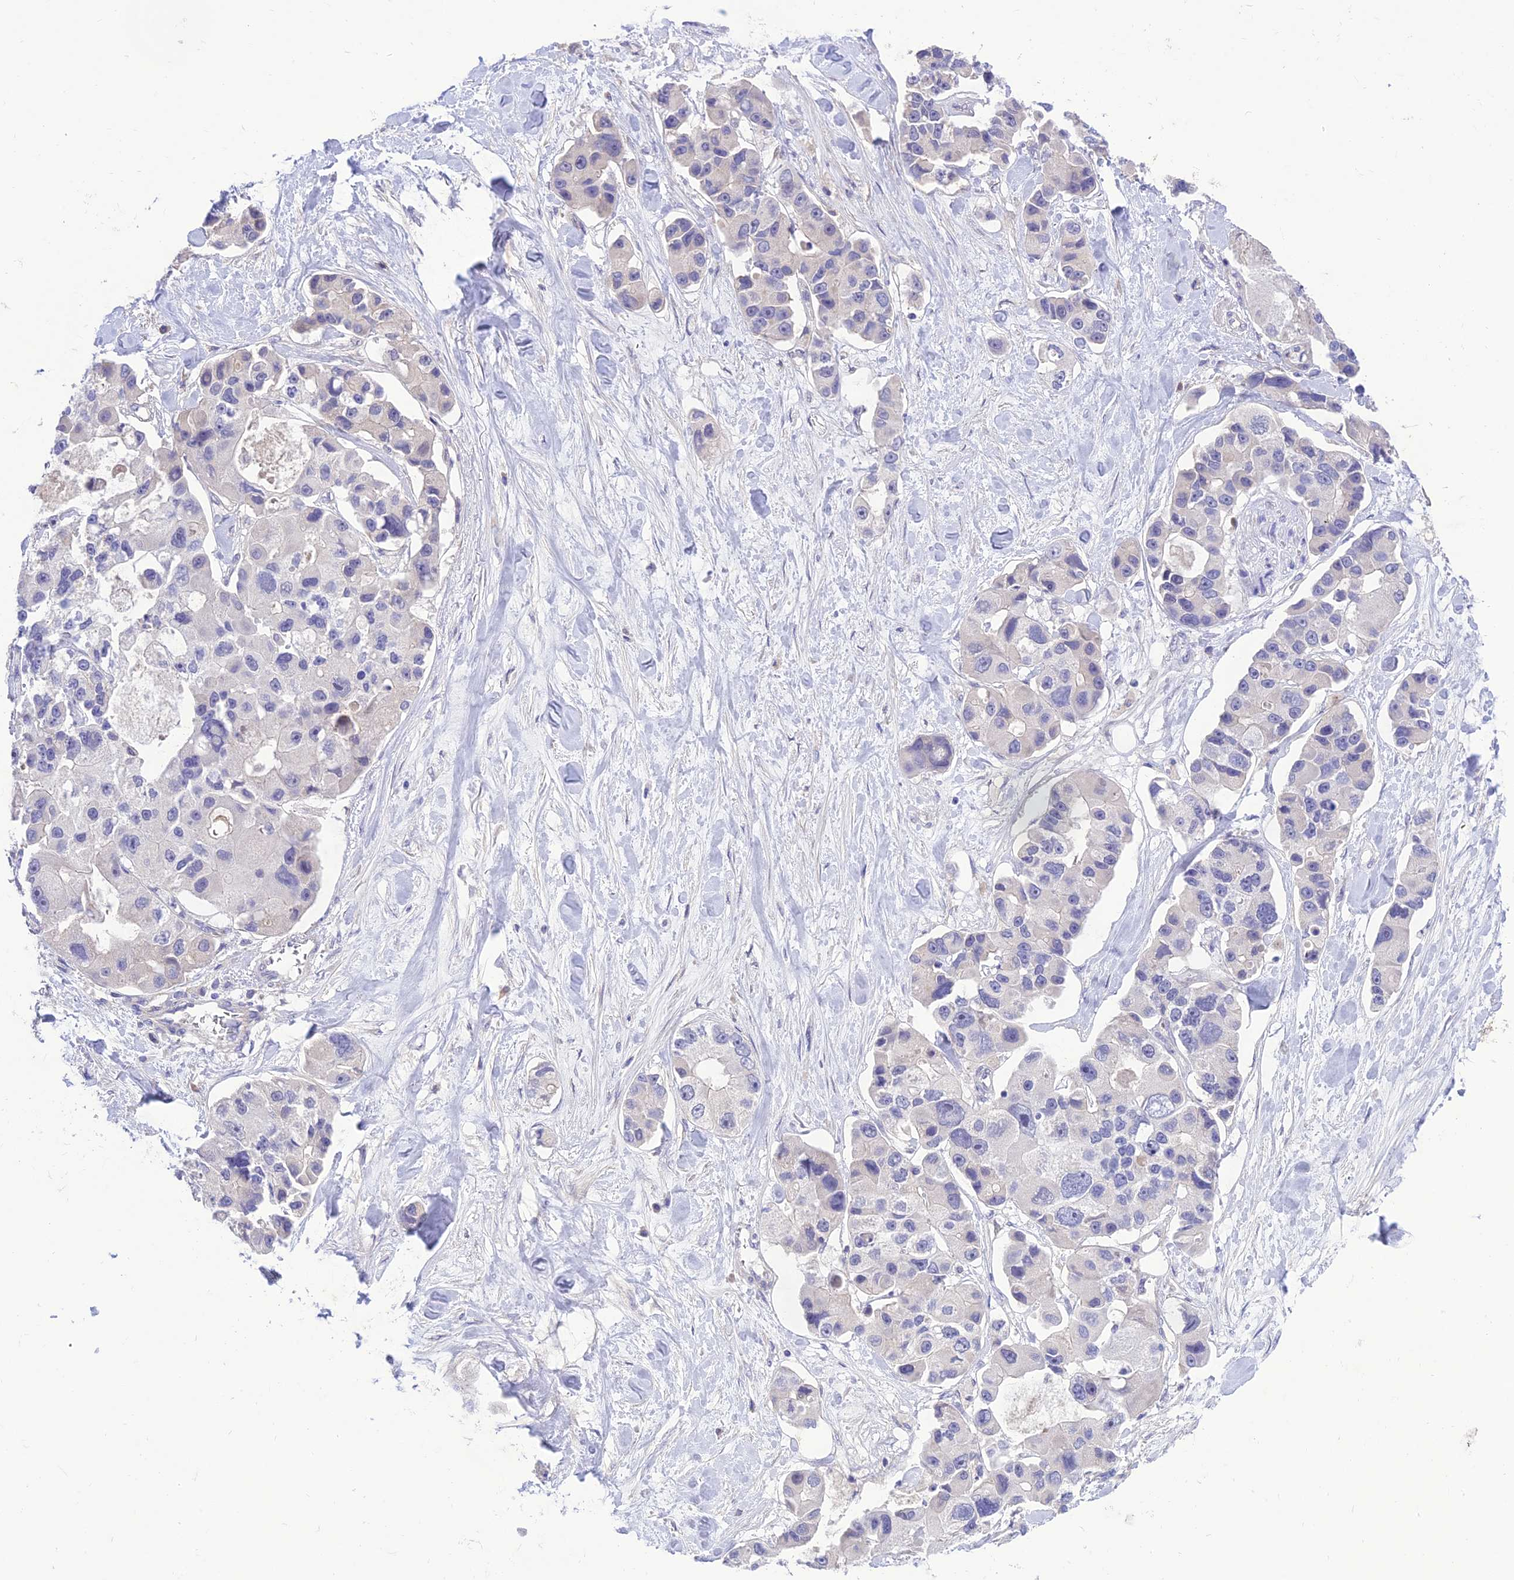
{"staining": {"intensity": "negative", "quantity": "none", "location": "none"}, "tissue": "lung cancer", "cell_type": "Tumor cells", "image_type": "cancer", "snomed": [{"axis": "morphology", "description": "Adenocarcinoma, NOS"}, {"axis": "topography", "description": "Lung"}], "caption": "Image shows no protein positivity in tumor cells of lung adenocarcinoma tissue.", "gene": "TEKT3", "patient": {"sex": "female", "age": 54}}